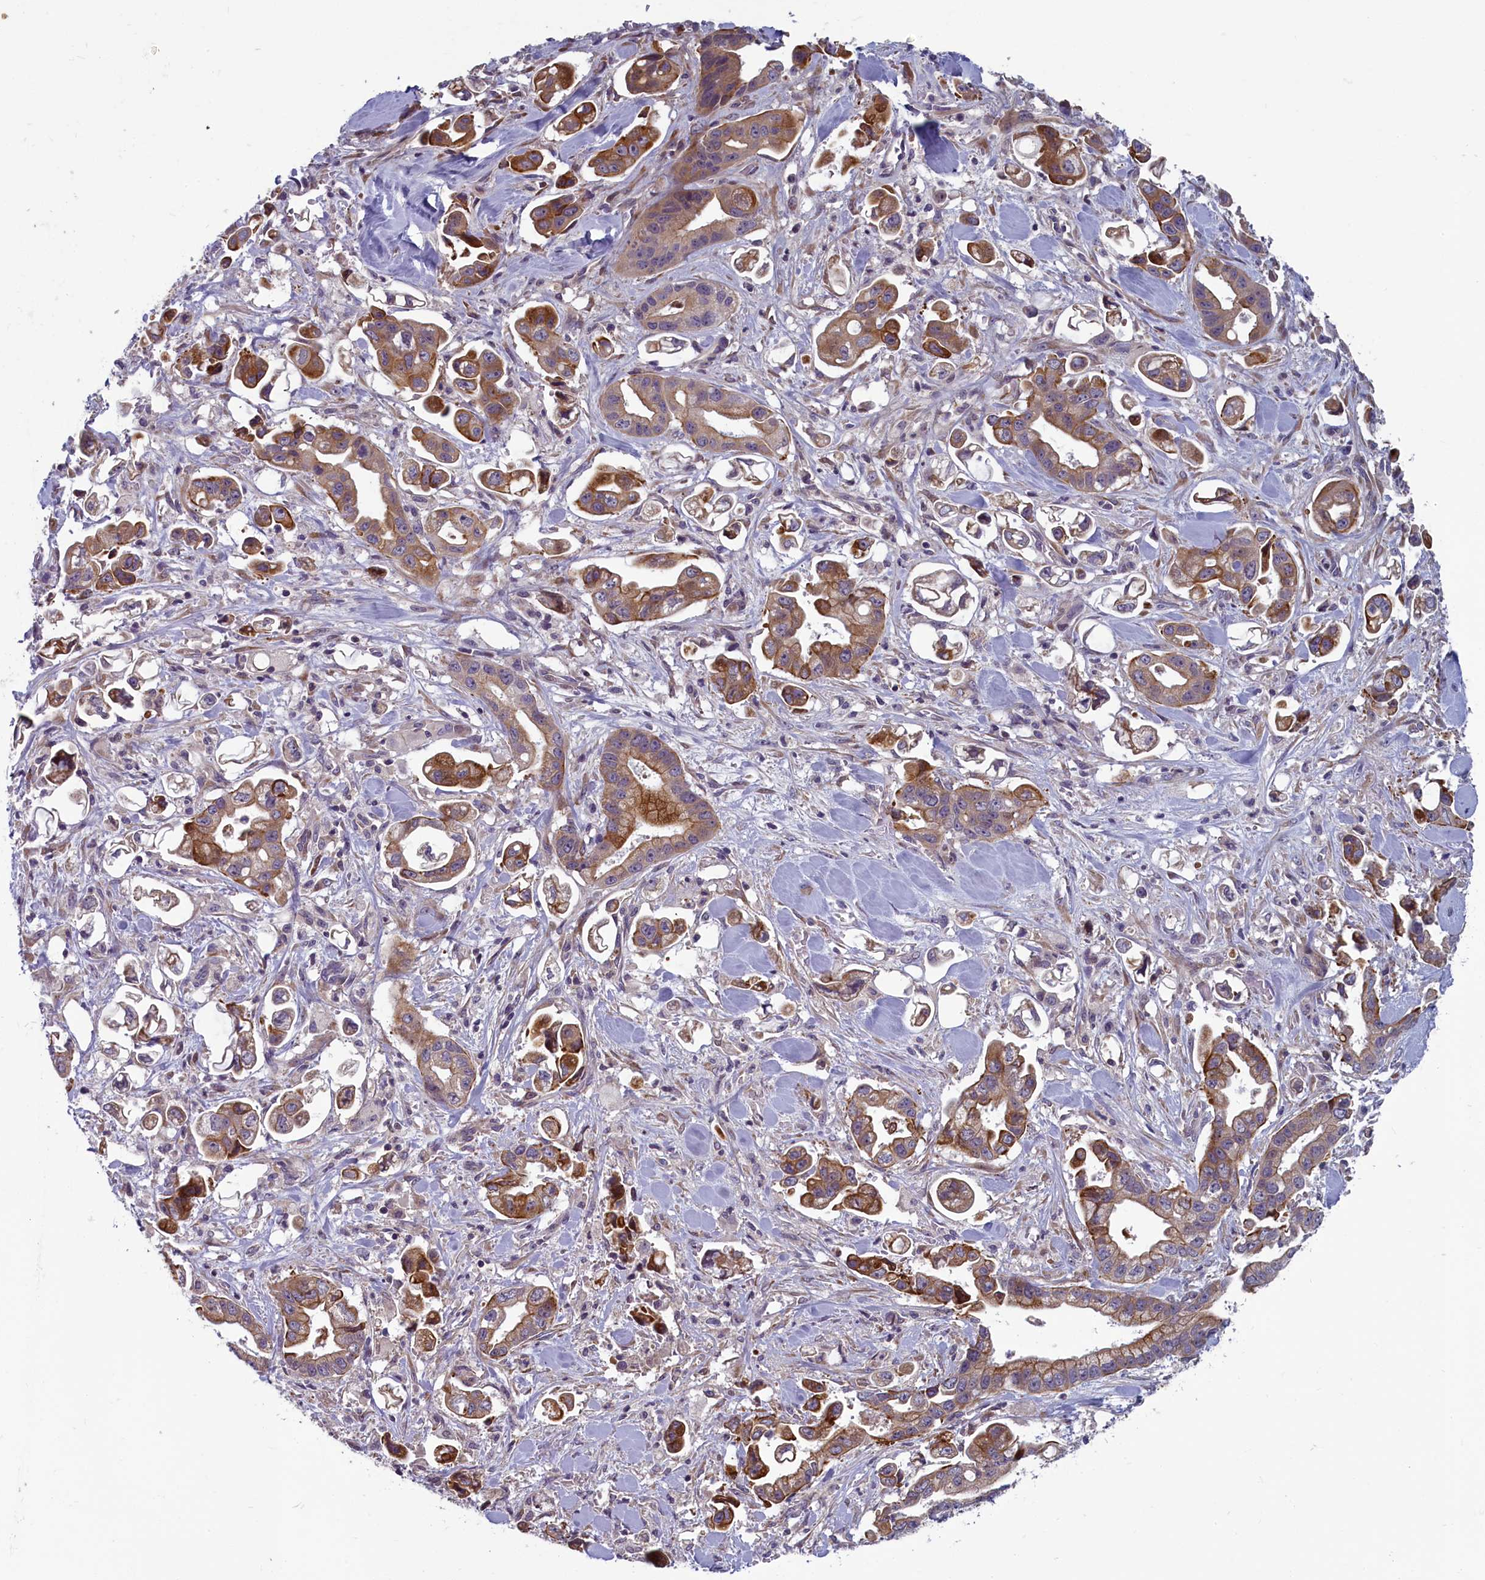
{"staining": {"intensity": "moderate", "quantity": ">75%", "location": "cytoplasmic/membranous"}, "tissue": "stomach cancer", "cell_type": "Tumor cells", "image_type": "cancer", "snomed": [{"axis": "morphology", "description": "Adenocarcinoma, NOS"}, {"axis": "topography", "description": "Stomach"}], "caption": "Stomach cancer stained for a protein exhibits moderate cytoplasmic/membranous positivity in tumor cells. (Stains: DAB in brown, nuclei in blue, Microscopy: brightfield microscopy at high magnification).", "gene": "ANKRD39", "patient": {"sex": "male", "age": 62}}